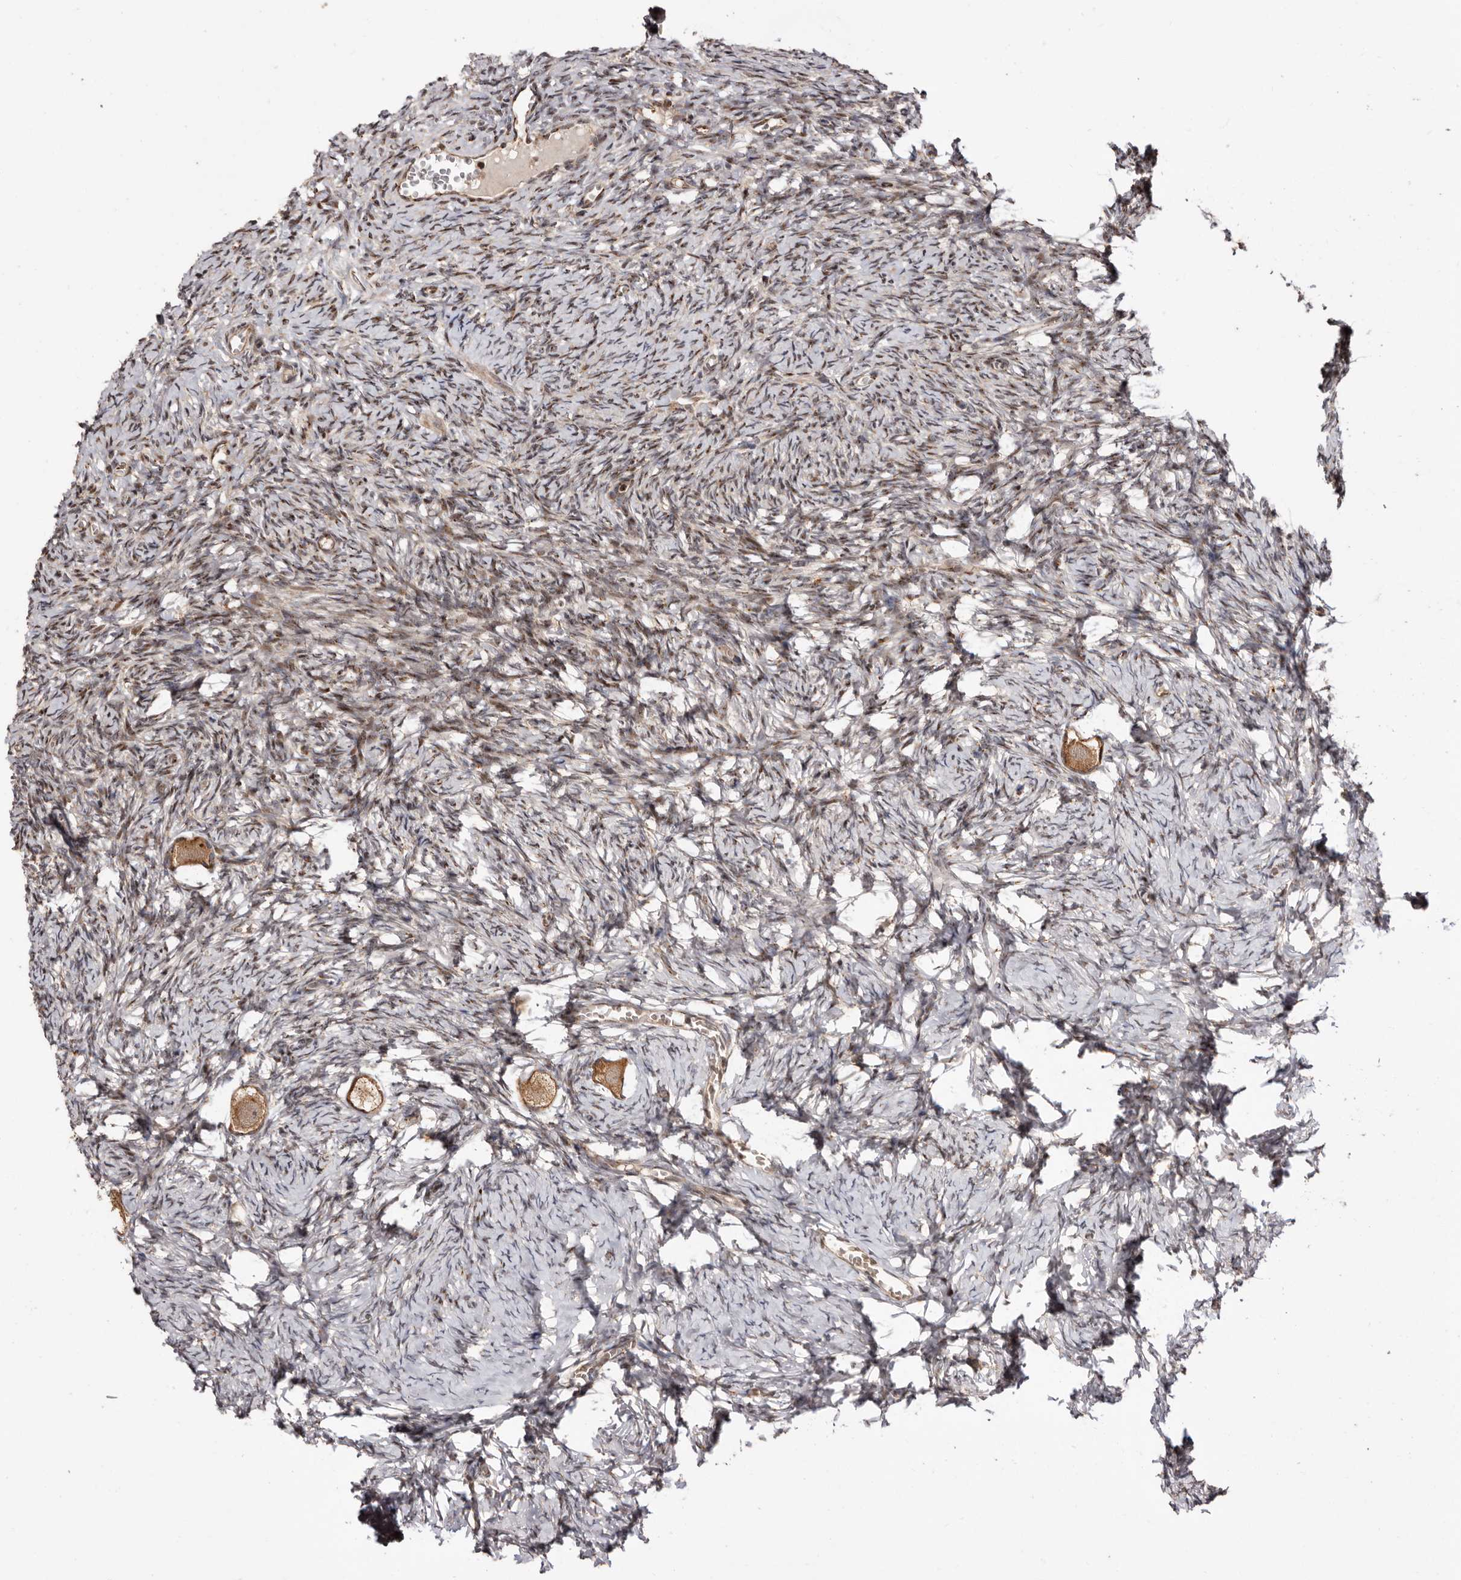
{"staining": {"intensity": "moderate", "quantity": ">75%", "location": "cytoplasmic/membranous"}, "tissue": "ovary", "cell_type": "Follicle cells", "image_type": "normal", "snomed": [{"axis": "morphology", "description": "Normal tissue, NOS"}, {"axis": "topography", "description": "Ovary"}], "caption": "The photomicrograph reveals staining of unremarkable ovary, revealing moderate cytoplasmic/membranous protein staining (brown color) within follicle cells.", "gene": "GPR27", "patient": {"sex": "female", "age": 27}}